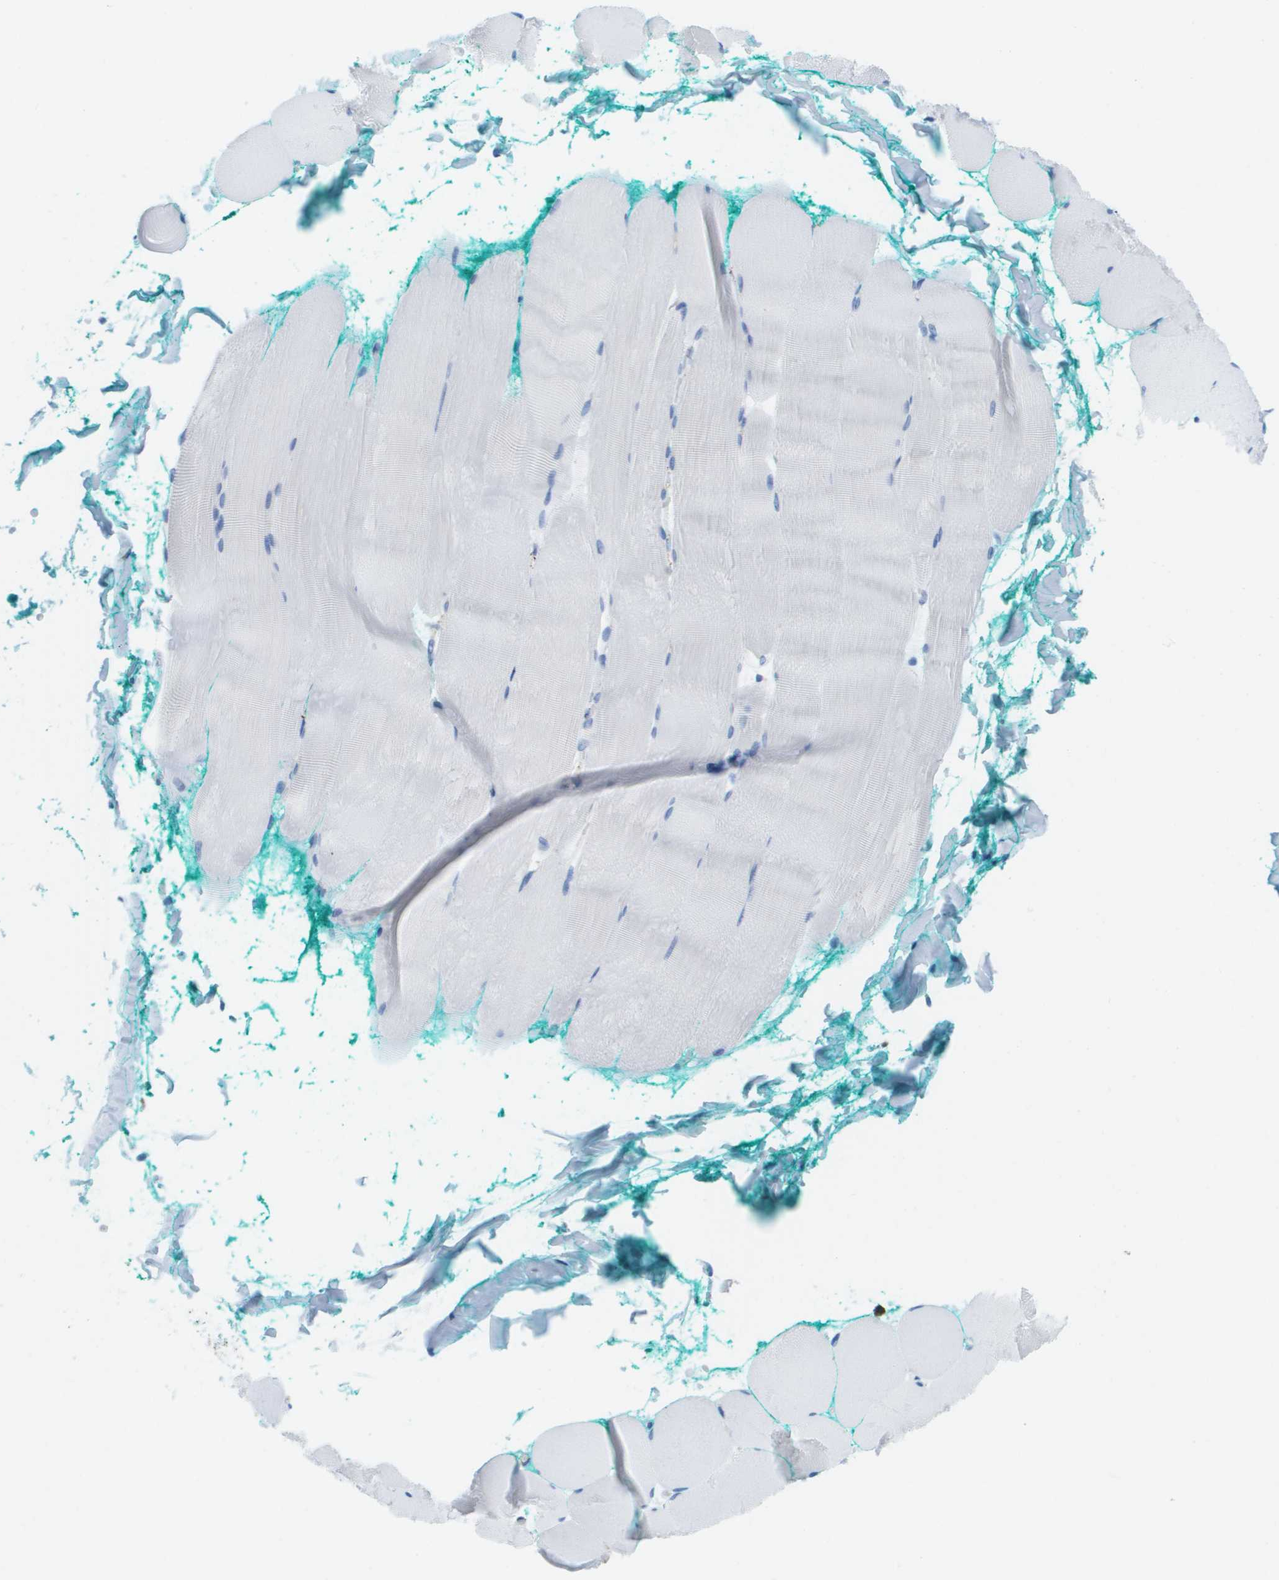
{"staining": {"intensity": "negative", "quantity": "none", "location": "none"}, "tissue": "skeletal muscle", "cell_type": "Myocytes", "image_type": "normal", "snomed": [{"axis": "morphology", "description": "Normal tissue, NOS"}, {"axis": "morphology", "description": "Squamous cell carcinoma, NOS"}, {"axis": "topography", "description": "Skeletal muscle"}], "caption": "Immunohistochemical staining of benign skeletal muscle shows no significant staining in myocytes.", "gene": "PRCP", "patient": {"sex": "male", "age": 51}}